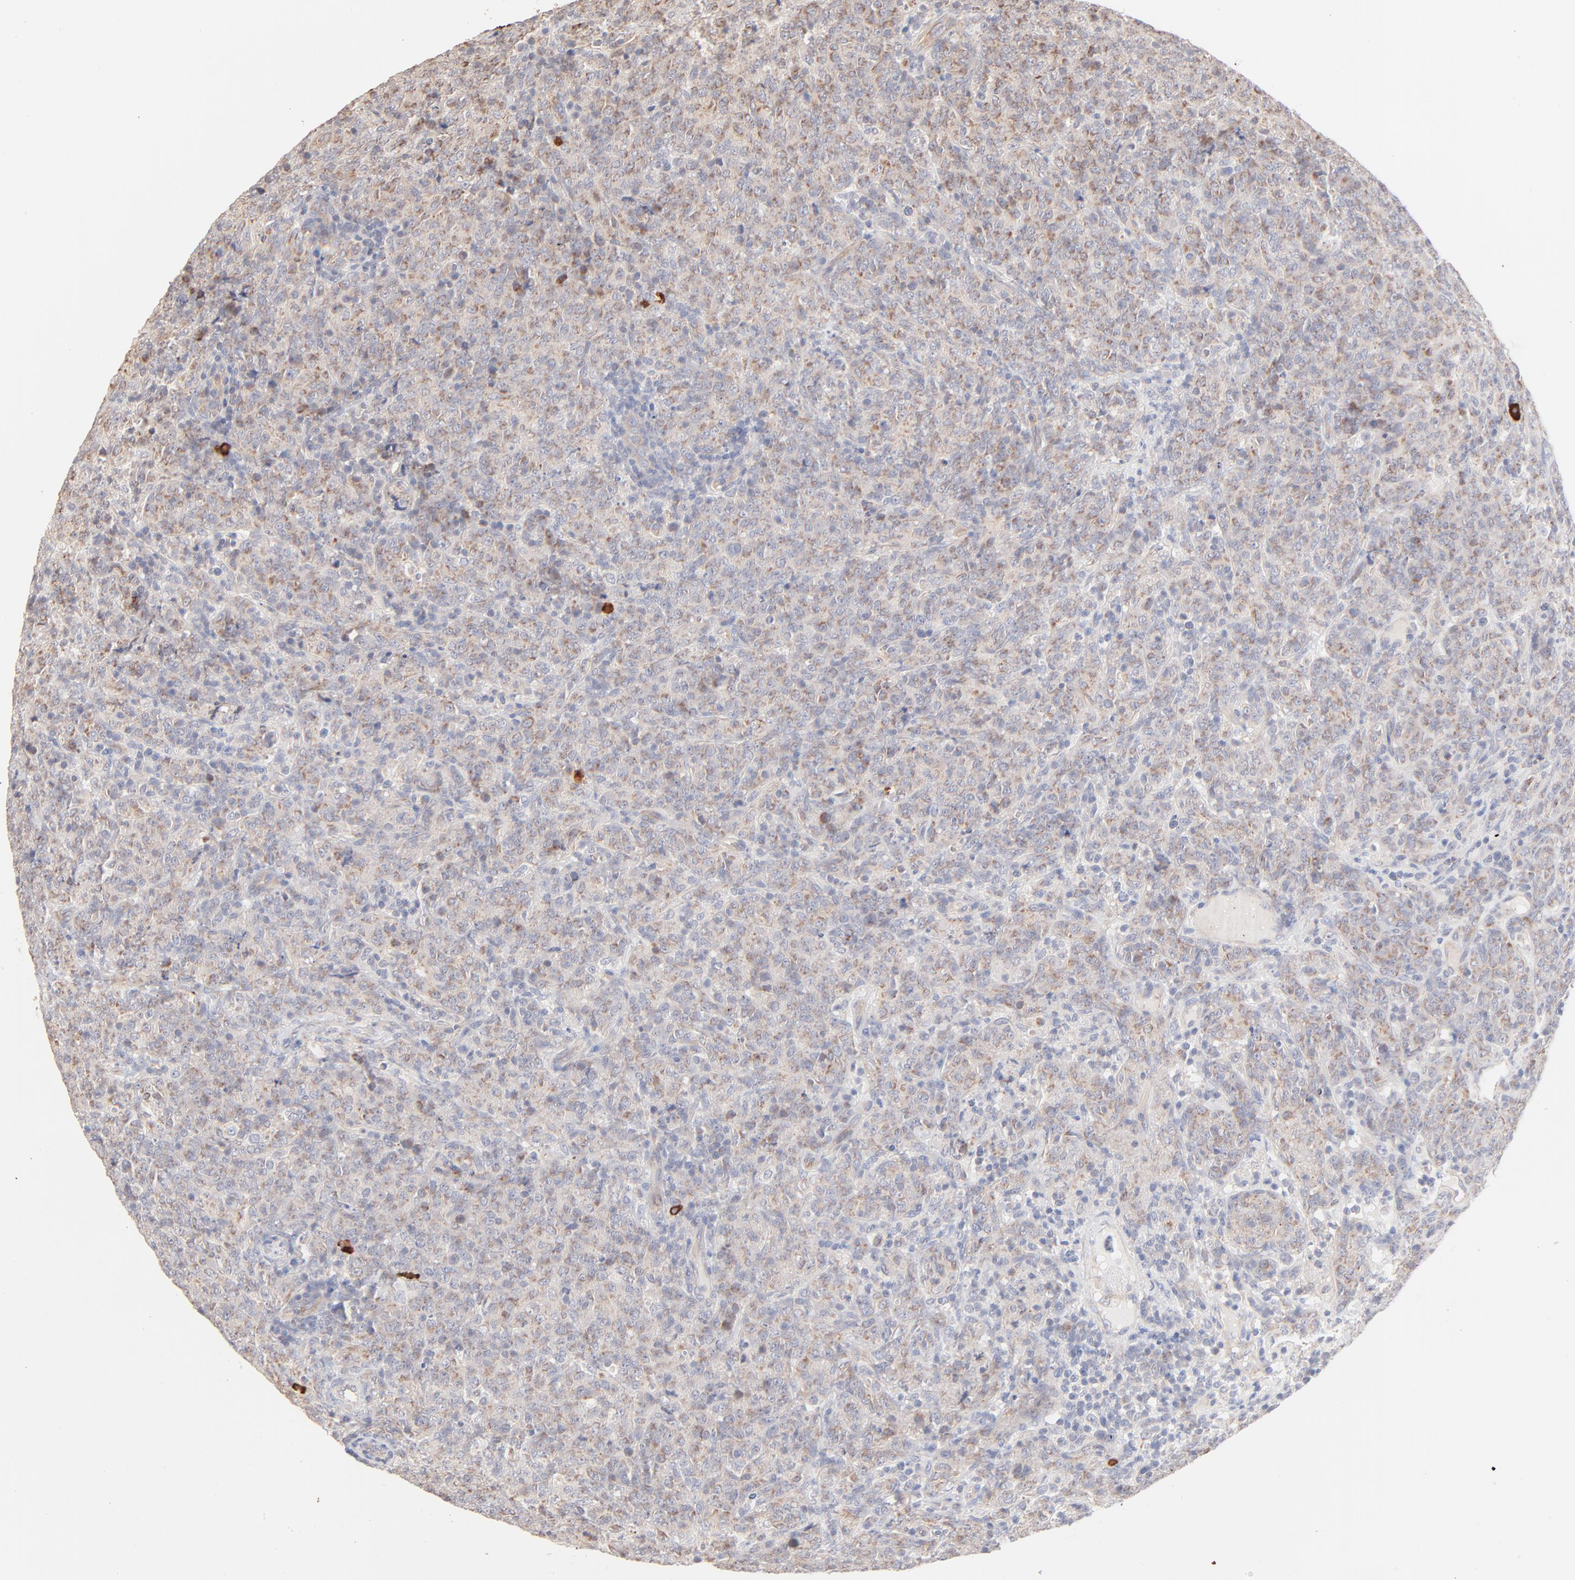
{"staining": {"intensity": "negative", "quantity": "none", "location": "none"}, "tissue": "lymphoma", "cell_type": "Tumor cells", "image_type": "cancer", "snomed": [{"axis": "morphology", "description": "Malignant lymphoma, non-Hodgkin's type, High grade"}, {"axis": "topography", "description": "Tonsil"}], "caption": "High power microscopy micrograph of an immunohistochemistry histopathology image of malignant lymphoma, non-Hodgkin's type (high-grade), revealing no significant expression in tumor cells.", "gene": "SPTB", "patient": {"sex": "female", "age": 36}}